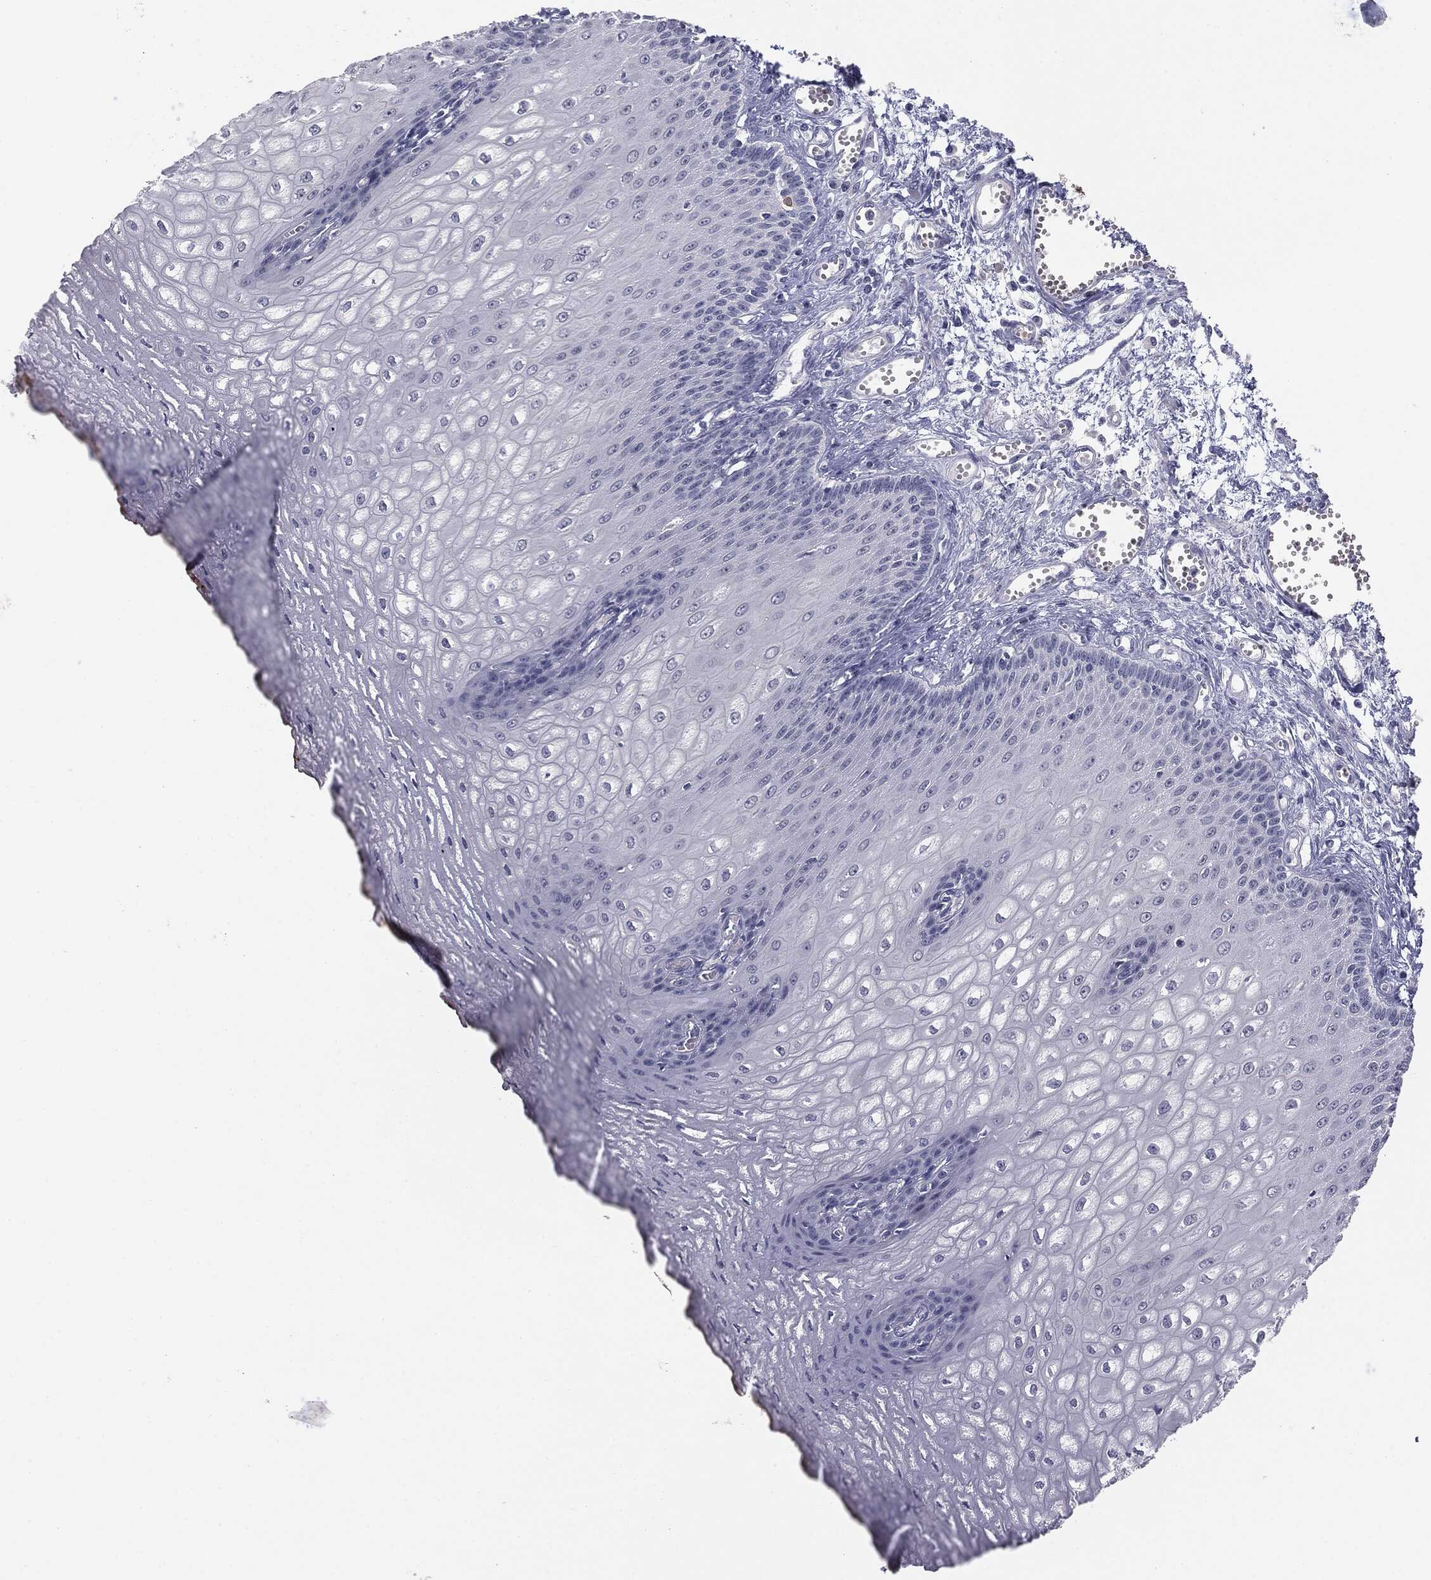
{"staining": {"intensity": "negative", "quantity": "none", "location": "none"}, "tissue": "esophagus", "cell_type": "Squamous epithelial cells", "image_type": "normal", "snomed": [{"axis": "morphology", "description": "Normal tissue, NOS"}, {"axis": "topography", "description": "Esophagus"}], "caption": "The immunohistochemistry (IHC) histopathology image has no significant positivity in squamous epithelial cells of esophagus. Nuclei are stained in blue.", "gene": "MUC1", "patient": {"sex": "male", "age": 58}}